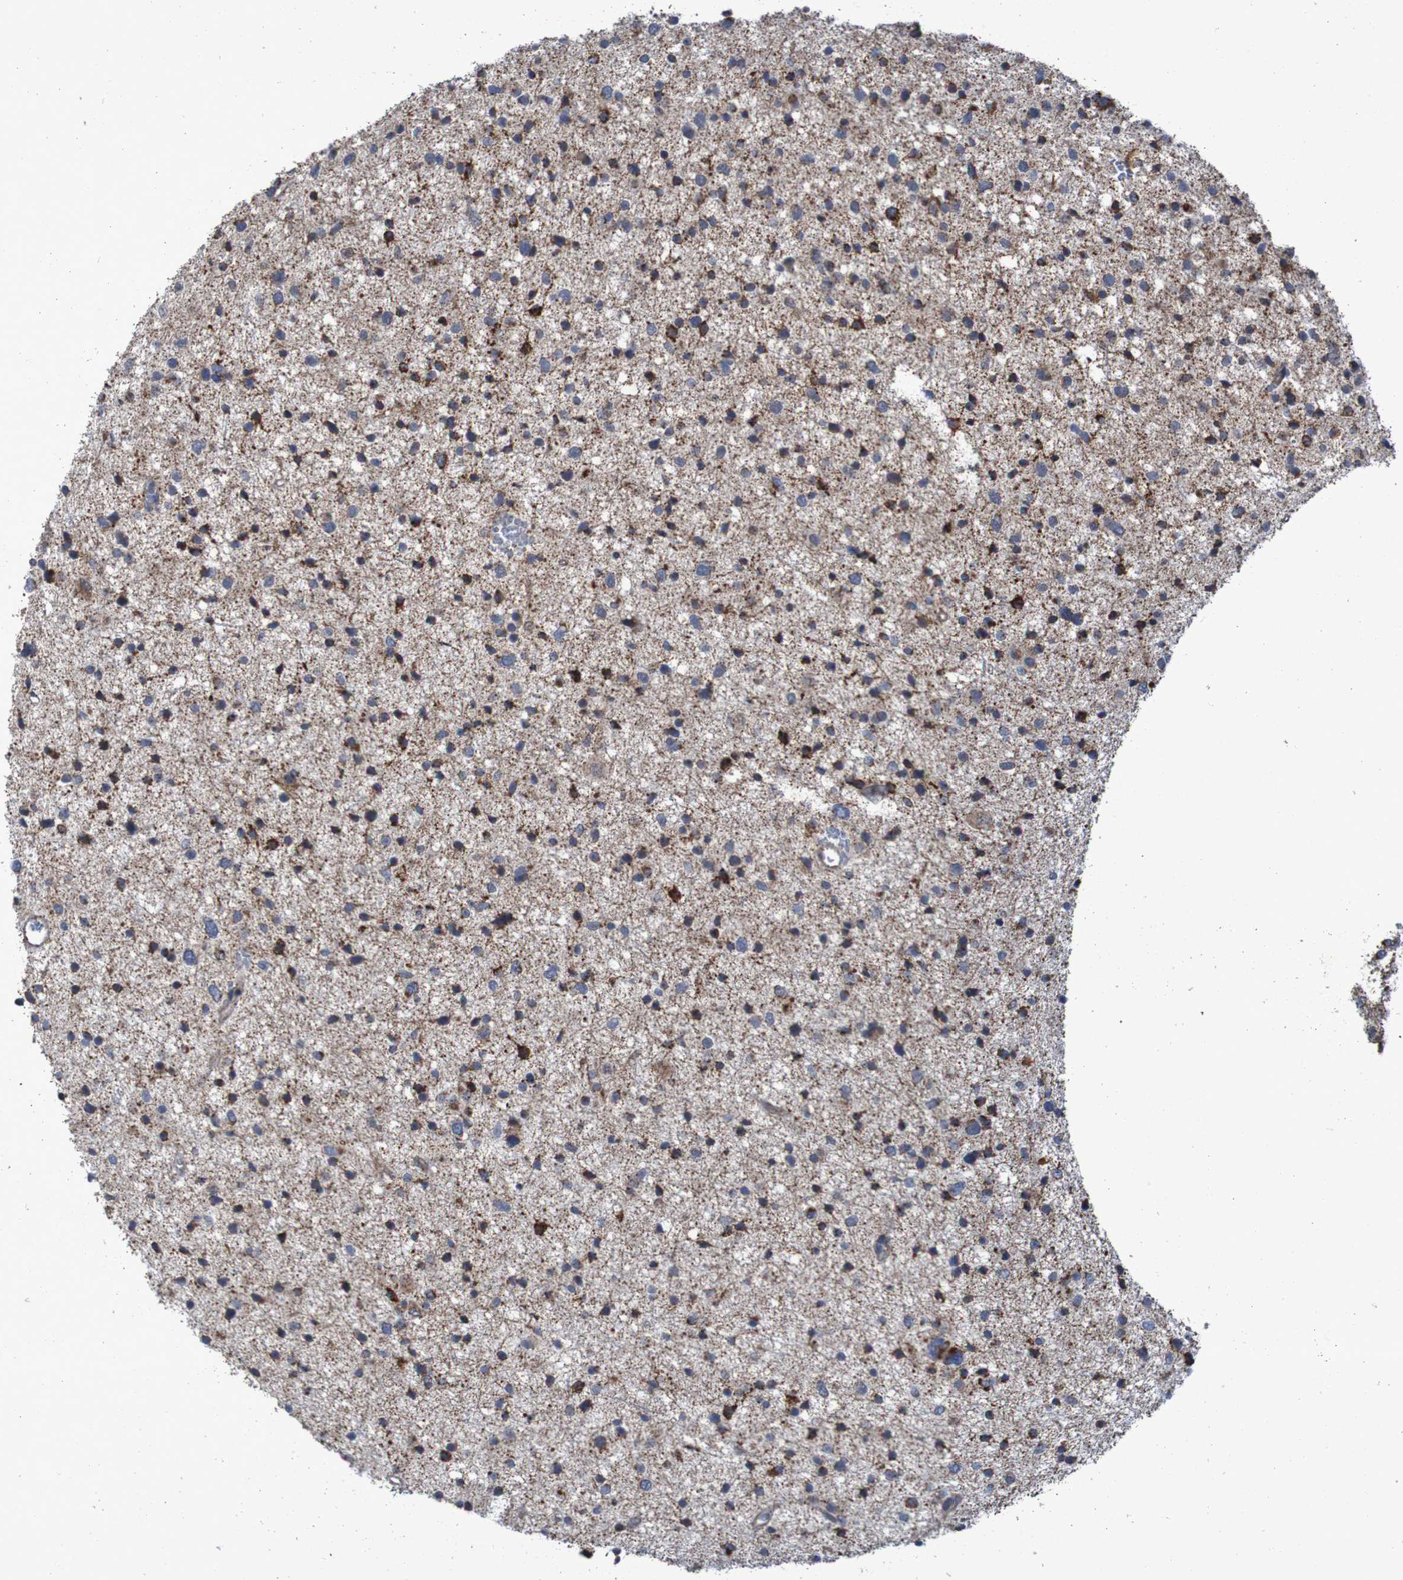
{"staining": {"intensity": "strong", "quantity": "25%-75%", "location": "cytoplasmic/membranous"}, "tissue": "glioma", "cell_type": "Tumor cells", "image_type": "cancer", "snomed": [{"axis": "morphology", "description": "Glioma, malignant, Low grade"}, {"axis": "topography", "description": "Brain"}], "caption": "Protein positivity by immunohistochemistry (IHC) shows strong cytoplasmic/membranous positivity in approximately 25%-75% of tumor cells in low-grade glioma (malignant).", "gene": "CCDC51", "patient": {"sex": "female", "age": 37}}